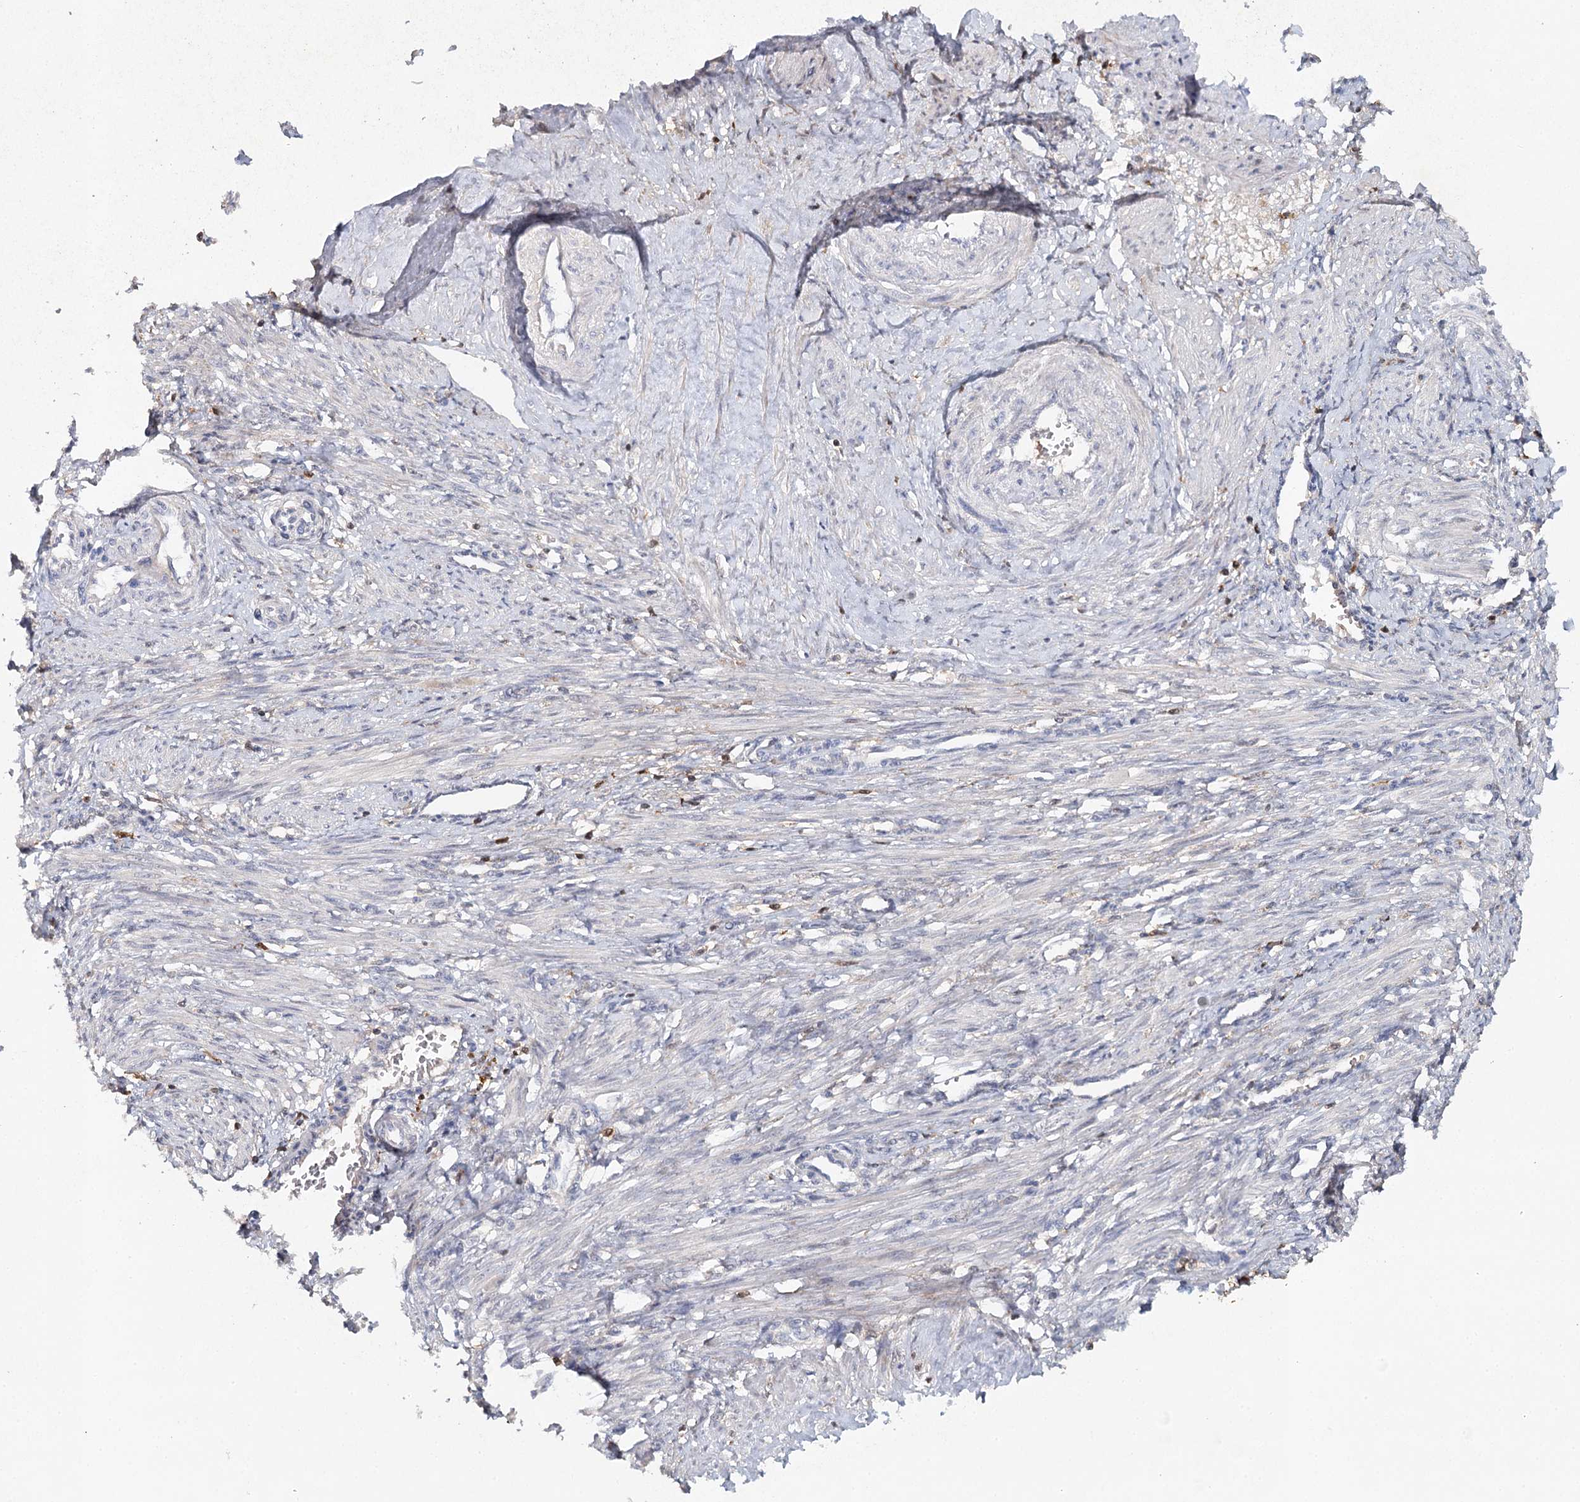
{"staining": {"intensity": "moderate", "quantity": "<25%", "location": "cytoplasmic/membranous"}, "tissue": "smooth muscle", "cell_type": "Smooth muscle cells", "image_type": "normal", "snomed": [{"axis": "morphology", "description": "Normal tissue, NOS"}, {"axis": "topography", "description": "Endometrium"}], "caption": "The image exhibits staining of normal smooth muscle, revealing moderate cytoplasmic/membranous protein expression (brown color) within smooth muscle cells. The staining was performed using DAB (3,3'-diaminobenzidine), with brown indicating positive protein expression. Nuclei are stained blue with hematoxylin.", "gene": "SLC41A2", "patient": {"sex": "female", "age": 33}}